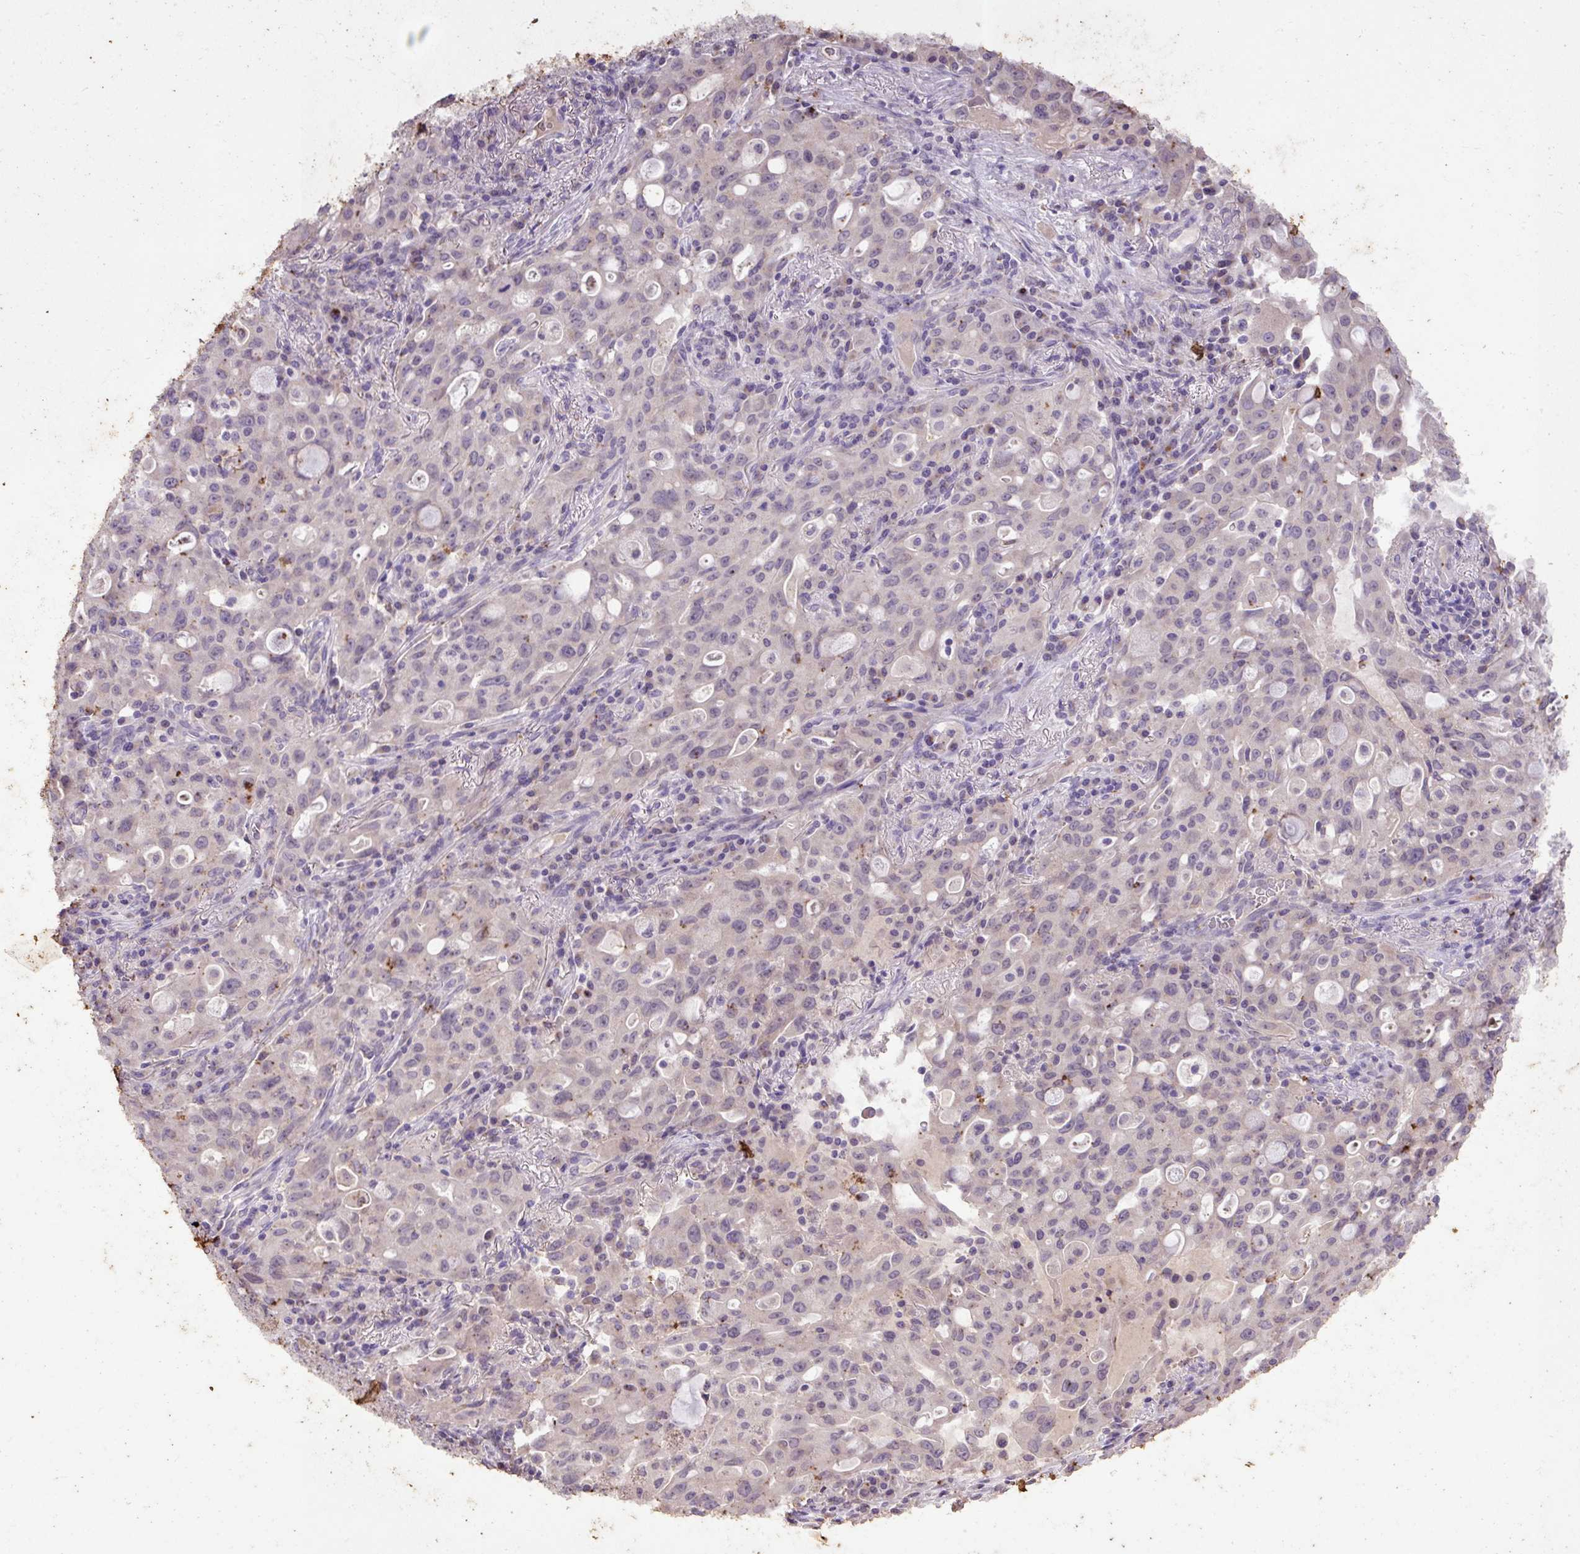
{"staining": {"intensity": "negative", "quantity": "none", "location": "none"}, "tissue": "lung cancer", "cell_type": "Tumor cells", "image_type": "cancer", "snomed": [{"axis": "morphology", "description": "Adenocarcinoma, NOS"}, {"axis": "topography", "description": "Lung"}], "caption": "A histopathology image of human lung adenocarcinoma is negative for staining in tumor cells.", "gene": "LRTM2", "patient": {"sex": "female", "age": 44}}